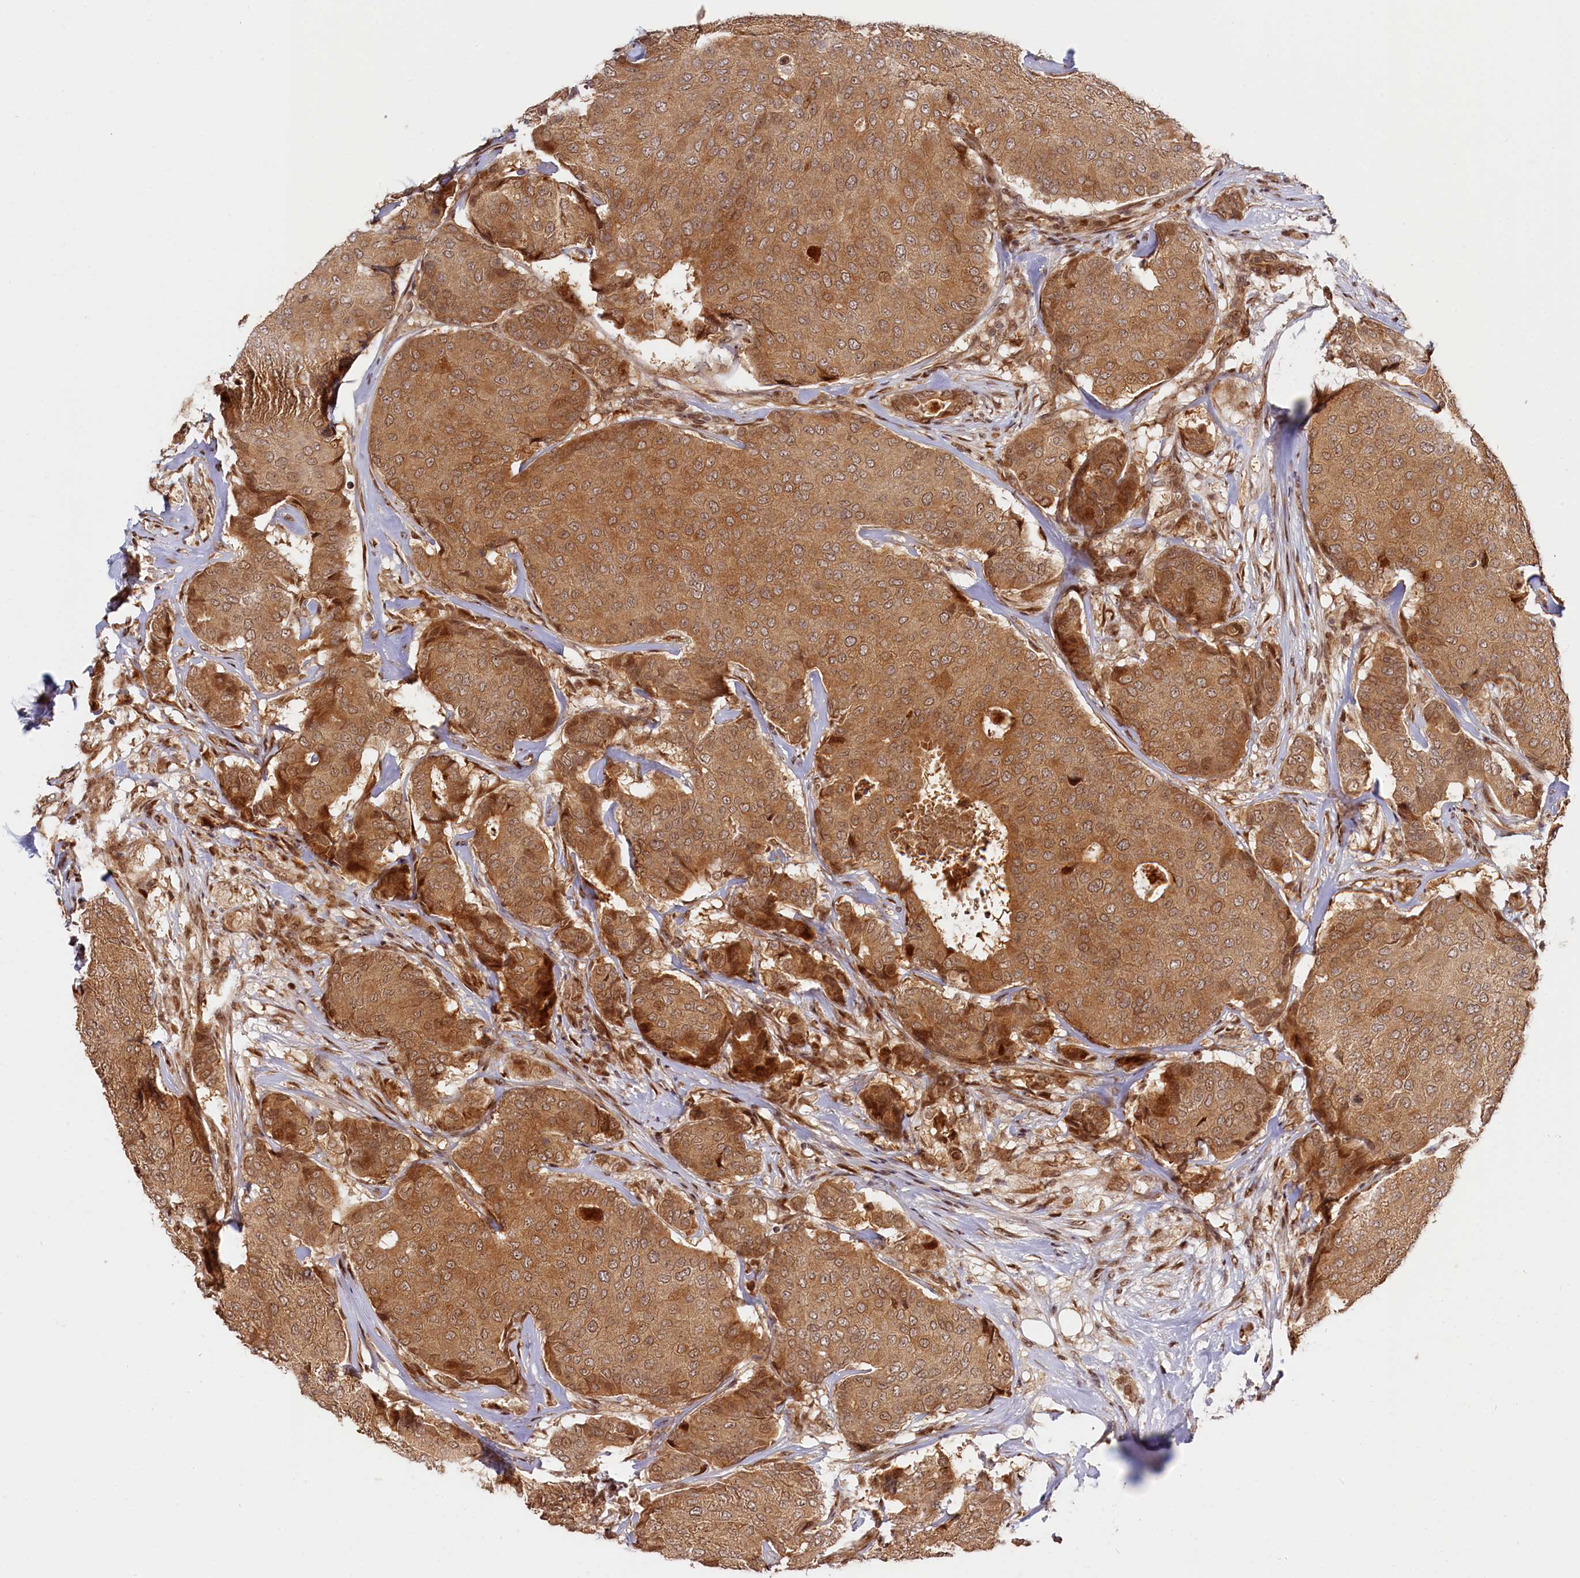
{"staining": {"intensity": "moderate", "quantity": ">75%", "location": "cytoplasmic/membranous,nuclear"}, "tissue": "breast cancer", "cell_type": "Tumor cells", "image_type": "cancer", "snomed": [{"axis": "morphology", "description": "Duct carcinoma"}, {"axis": "topography", "description": "Breast"}], "caption": "High-power microscopy captured an immunohistochemistry histopathology image of breast cancer, revealing moderate cytoplasmic/membranous and nuclear staining in approximately >75% of tumor cells.", "gene": "ANKRD24", "patient": {"sex": "female", "age": 75}}